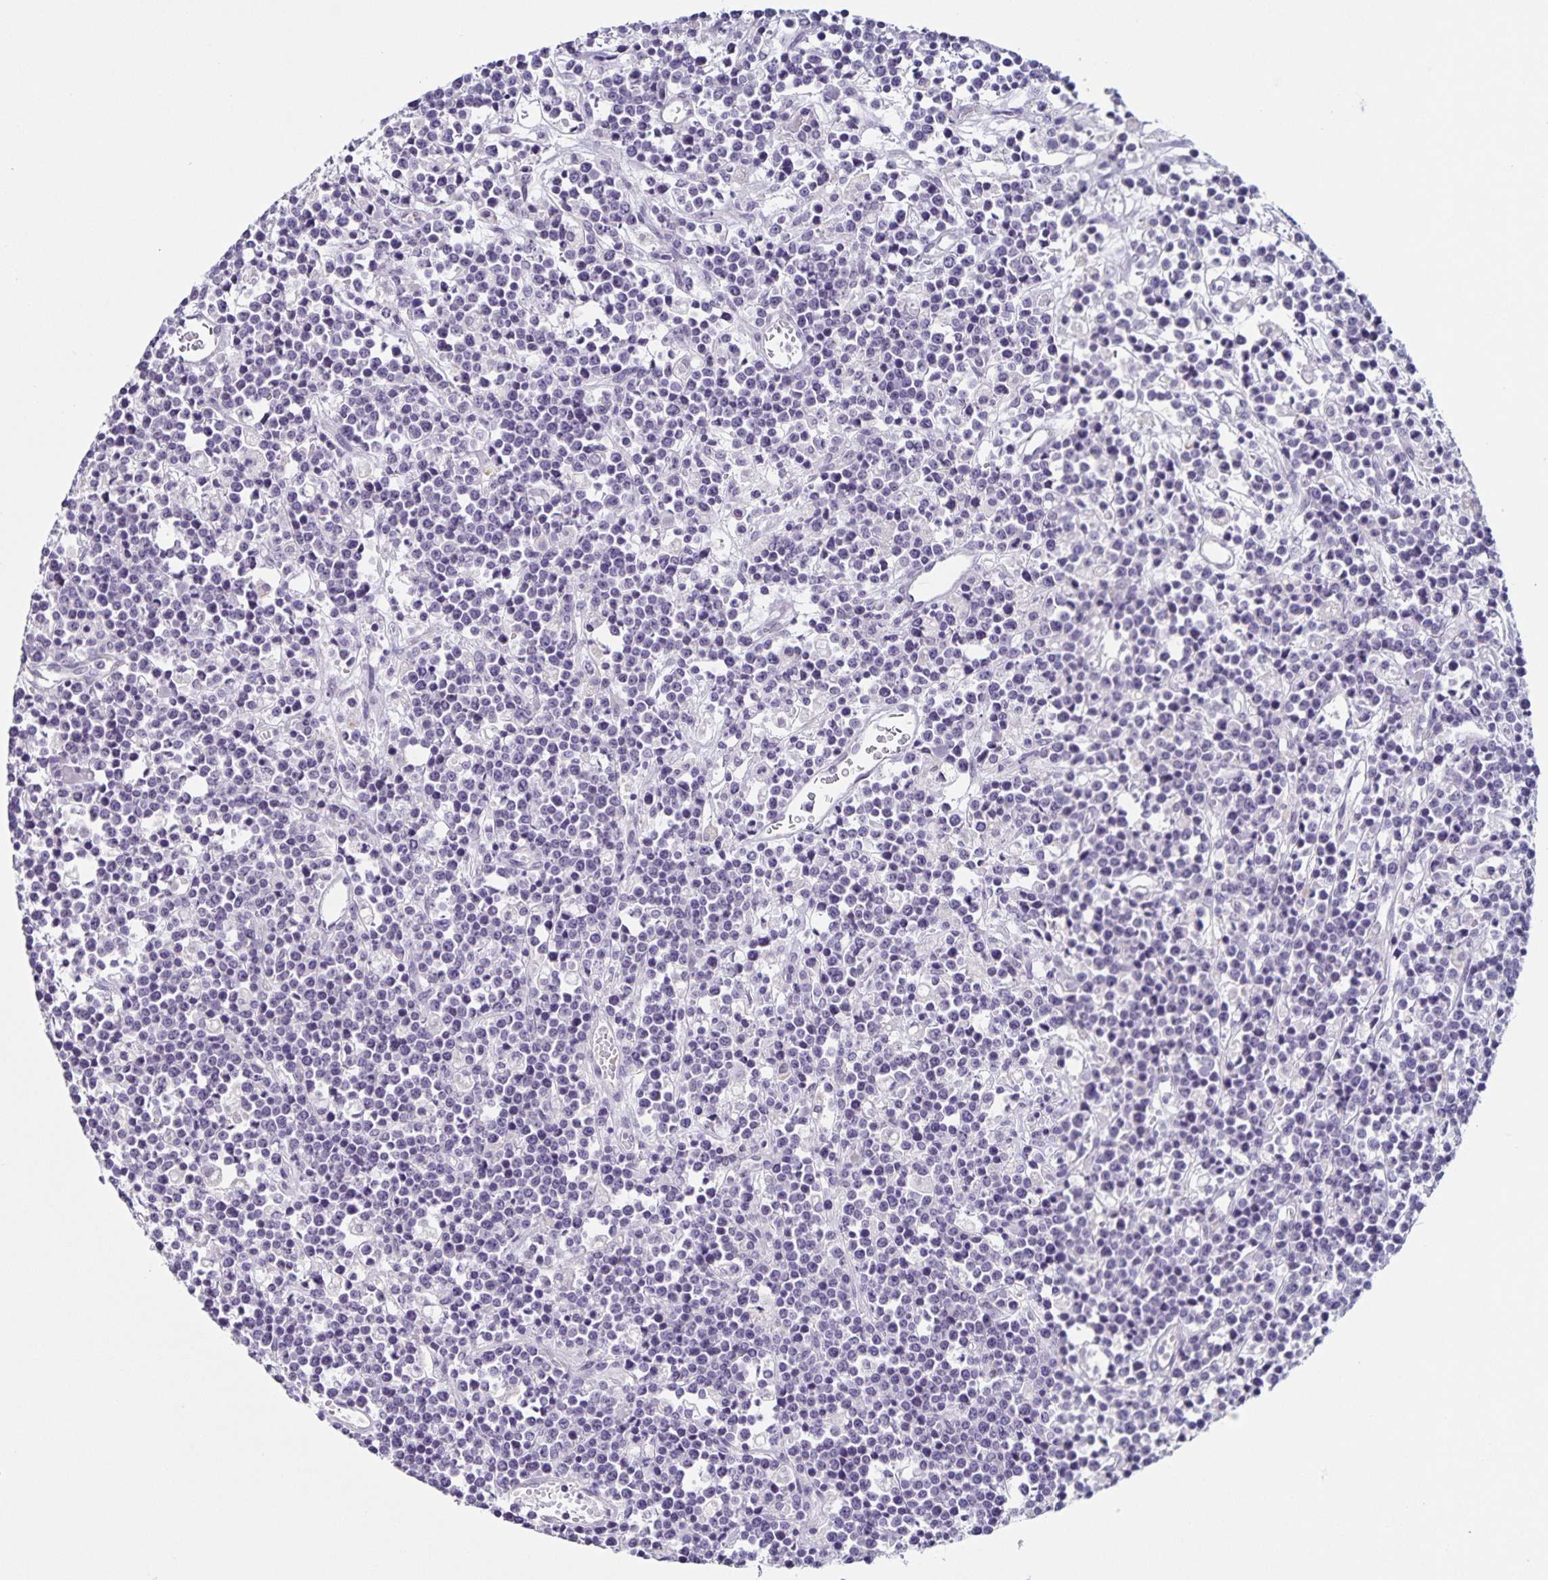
{"staining": {"intensity": "negative", "quantity": "none", "location": "none"}, "tissue": "lymphoma", "cell_type": "Tumor cells", "image_type": "cancer", "snomed": [{"axis": "morphology", "description": "Malignant lymphoma, non-Hodgkin's type, High grade"}, {"axis": "topography", "description": "Ovary"}], "caption": "A high-resolution micrograph shows immunohistochemistry staining of malignant lymphoma, non-Hodgkin's type (high-grade), which reveals no significant staining in tumor cells. (DAB (3,3'-diaminobenzidine) immunohistochemistry with hematoxylin counter stain).", "gene": "SLC12A3", "patient": {"sex": "female", "age": 56}}